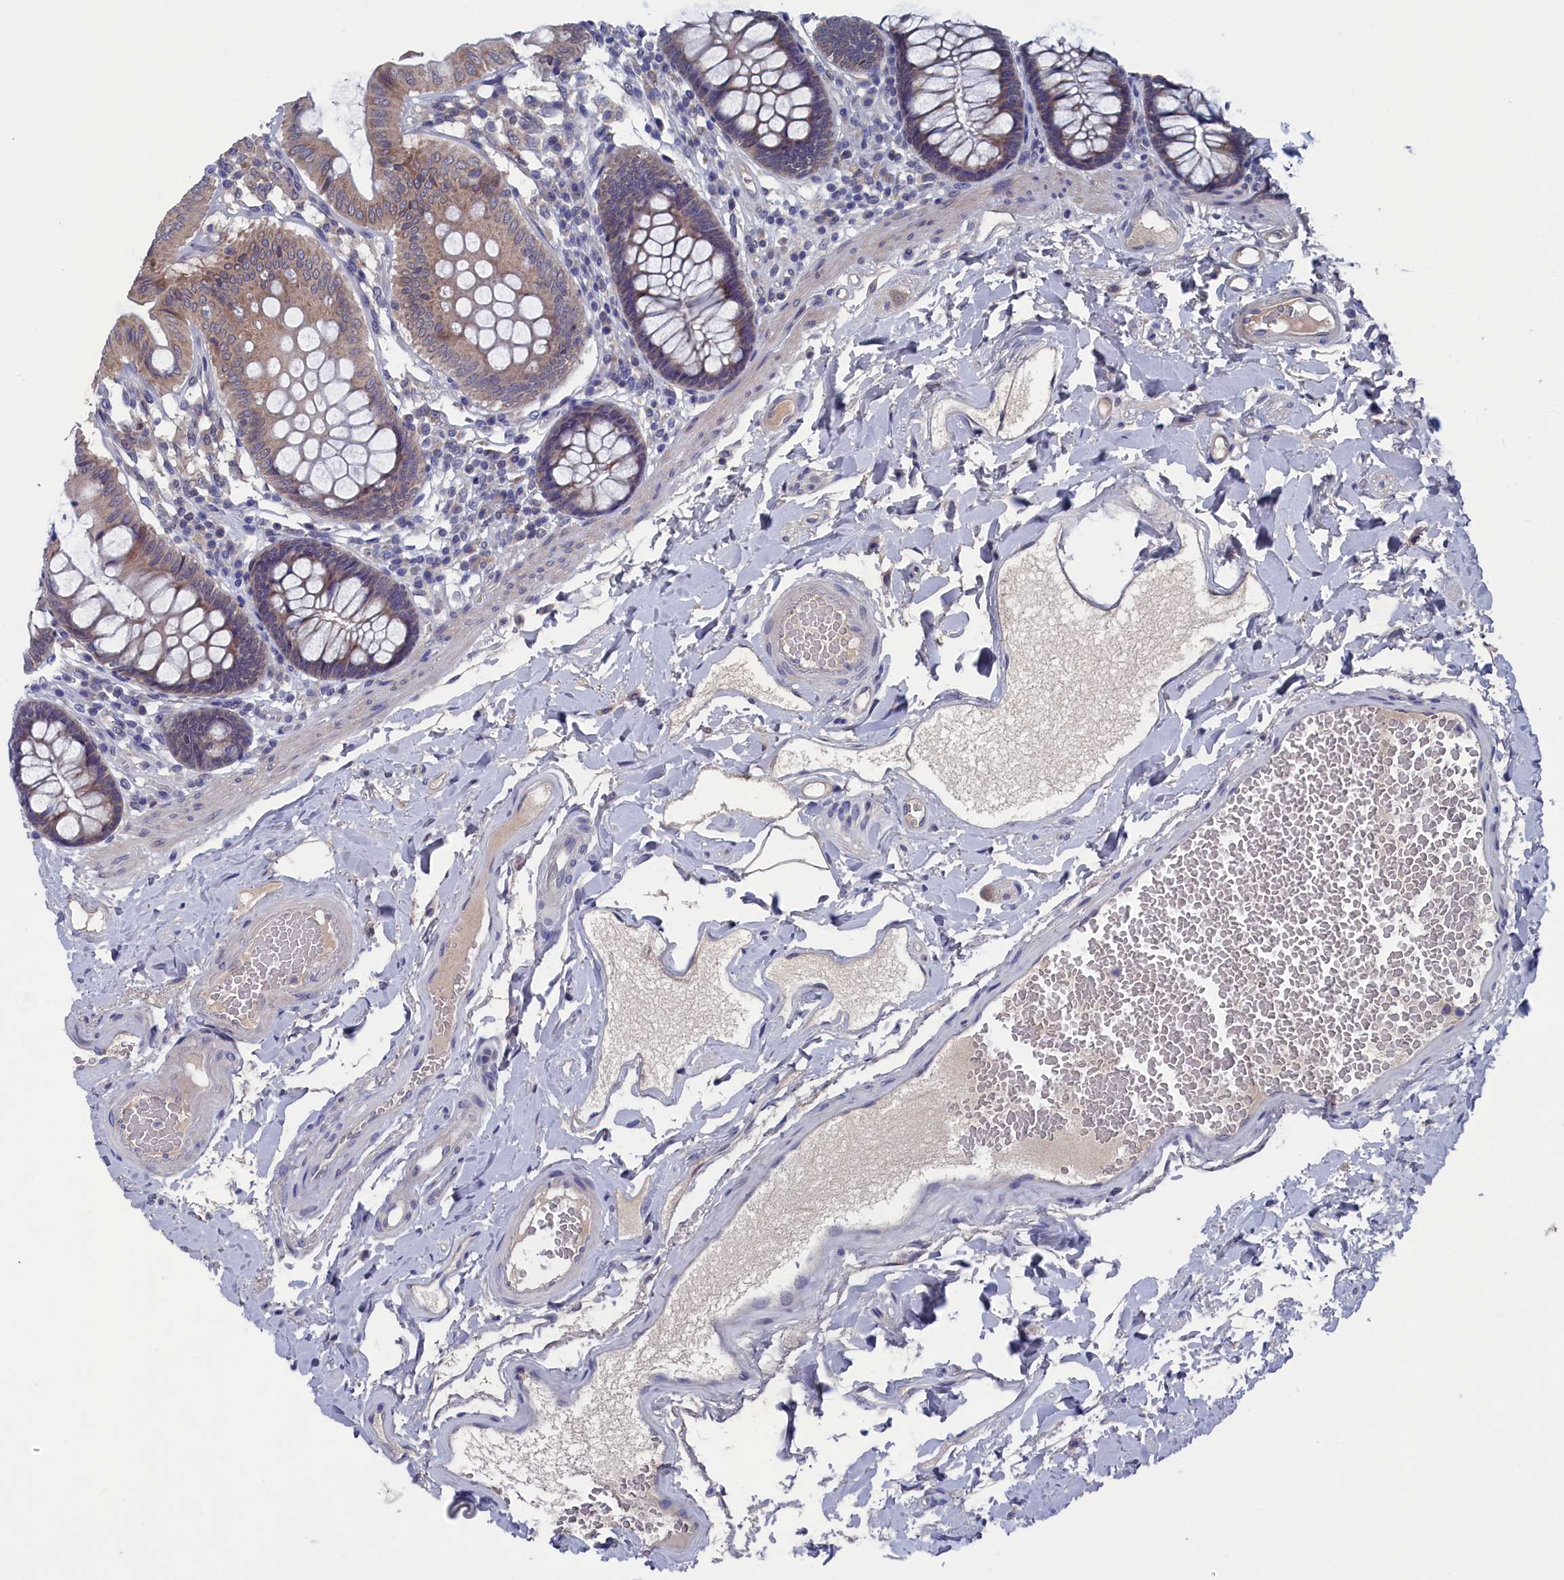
{"staining": {"intensity": "negative", "quantity": "none", "location": "none"}, "tissue": "colon", "cell_type": "Endothelial cells", "image_type": "normal", "snomed": [{"axis": "morphology", "description": "Normal tissue, NOS"}, {"axis": "topography", "description": "Colon"}], "caption": "Immunohistochemical staining of normal colon displays no significant expression in endothelial cells.", "gene": "SPATA13", "patient": {"sex": "male", "age": 84}}